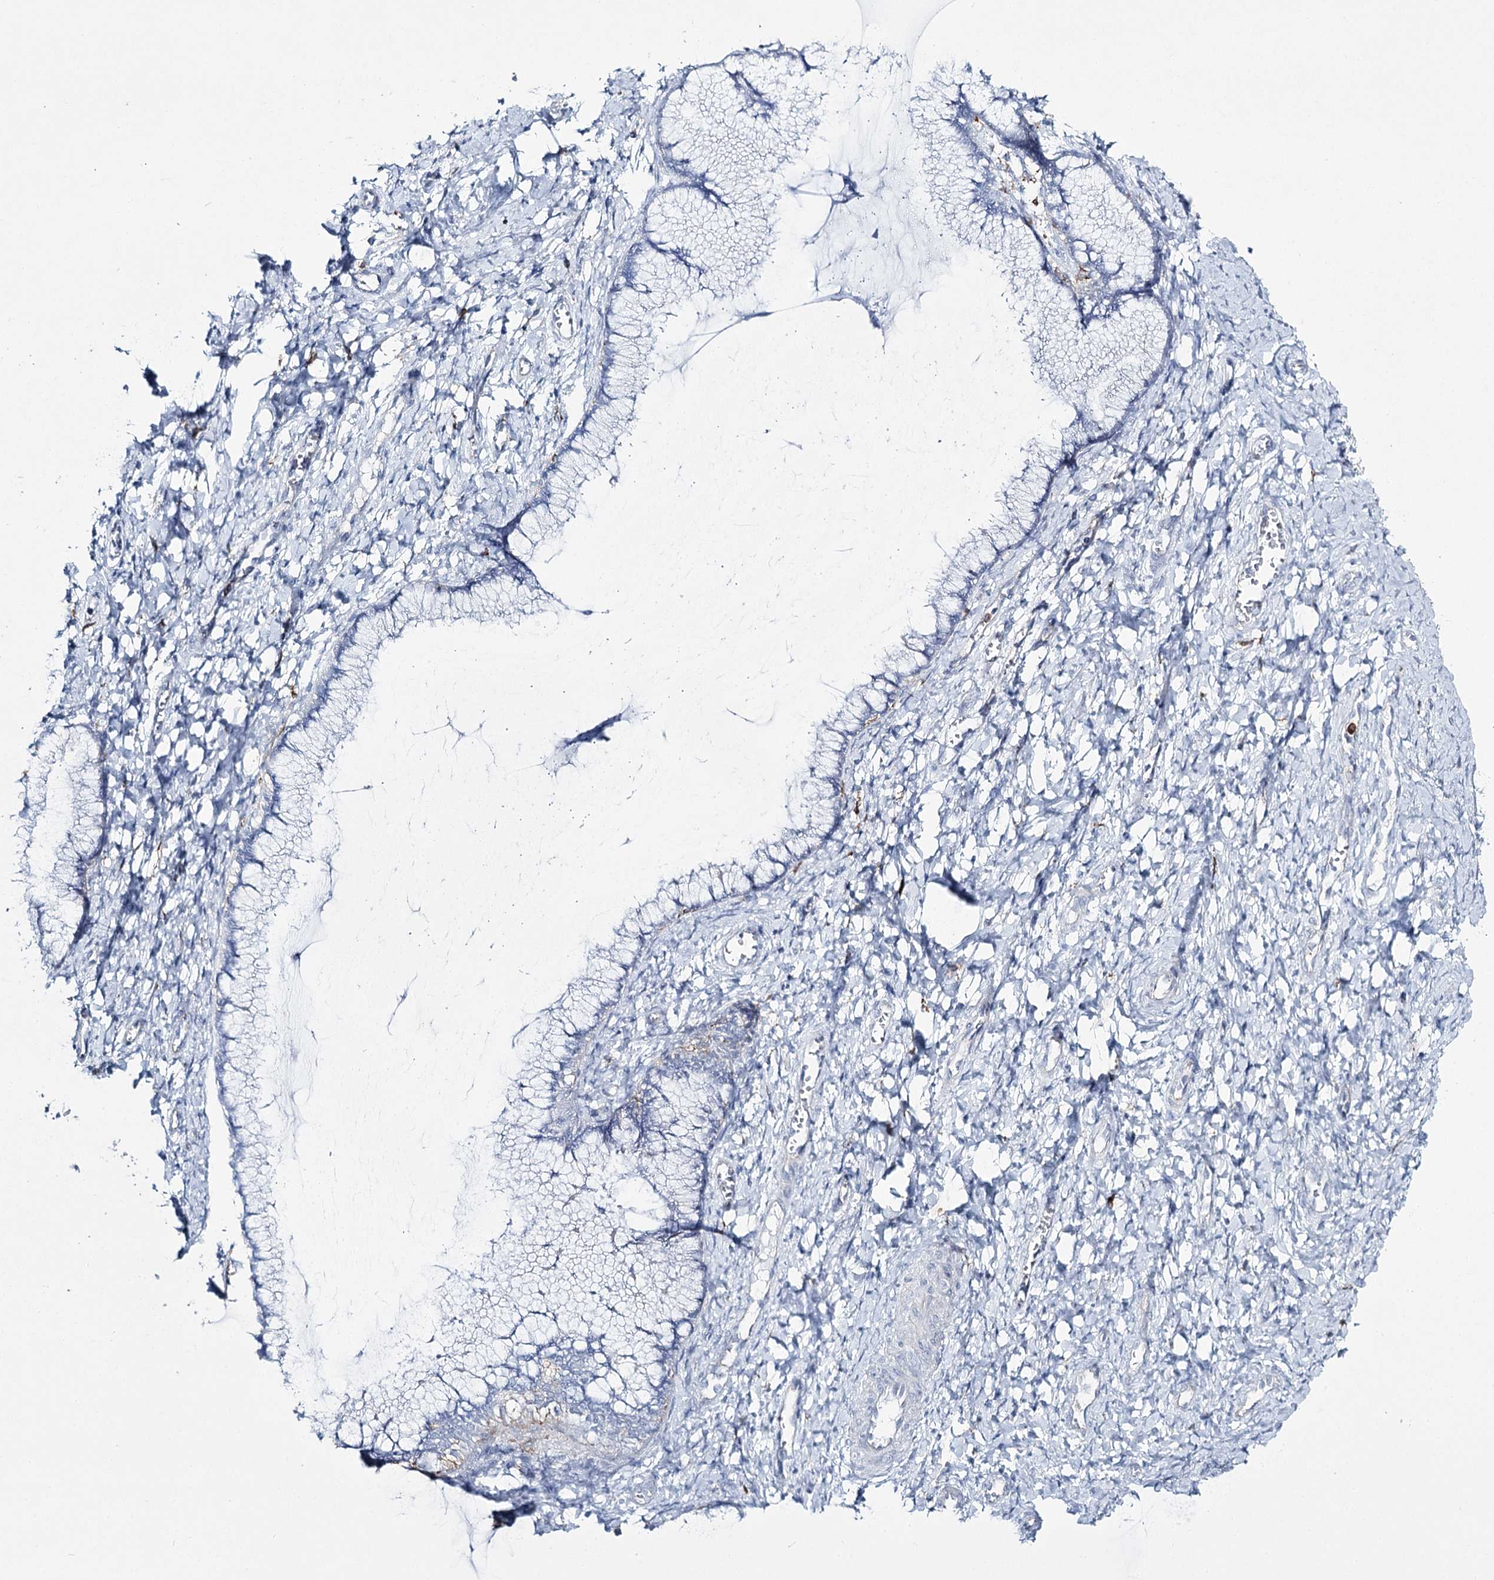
{"staining": {"intensity": "negative", "quantity": "none", "location": "none"}, "tissue": "cervix", "cell_type": "Glandular cells", "image_type": "normal", "snomed": [{"axis": "morphology", "description": "Normal tissue, NOS"}, {"axis": "morphology", "description": "Adenocarcinoma, NOS"}, {"axis": "topography", "description": "Cervix"}], "caption": "Glandular cells show no significant expression in normal cervix.", "gene": "CCDC88A", "patient": {"sex": "female", "age": 29}}